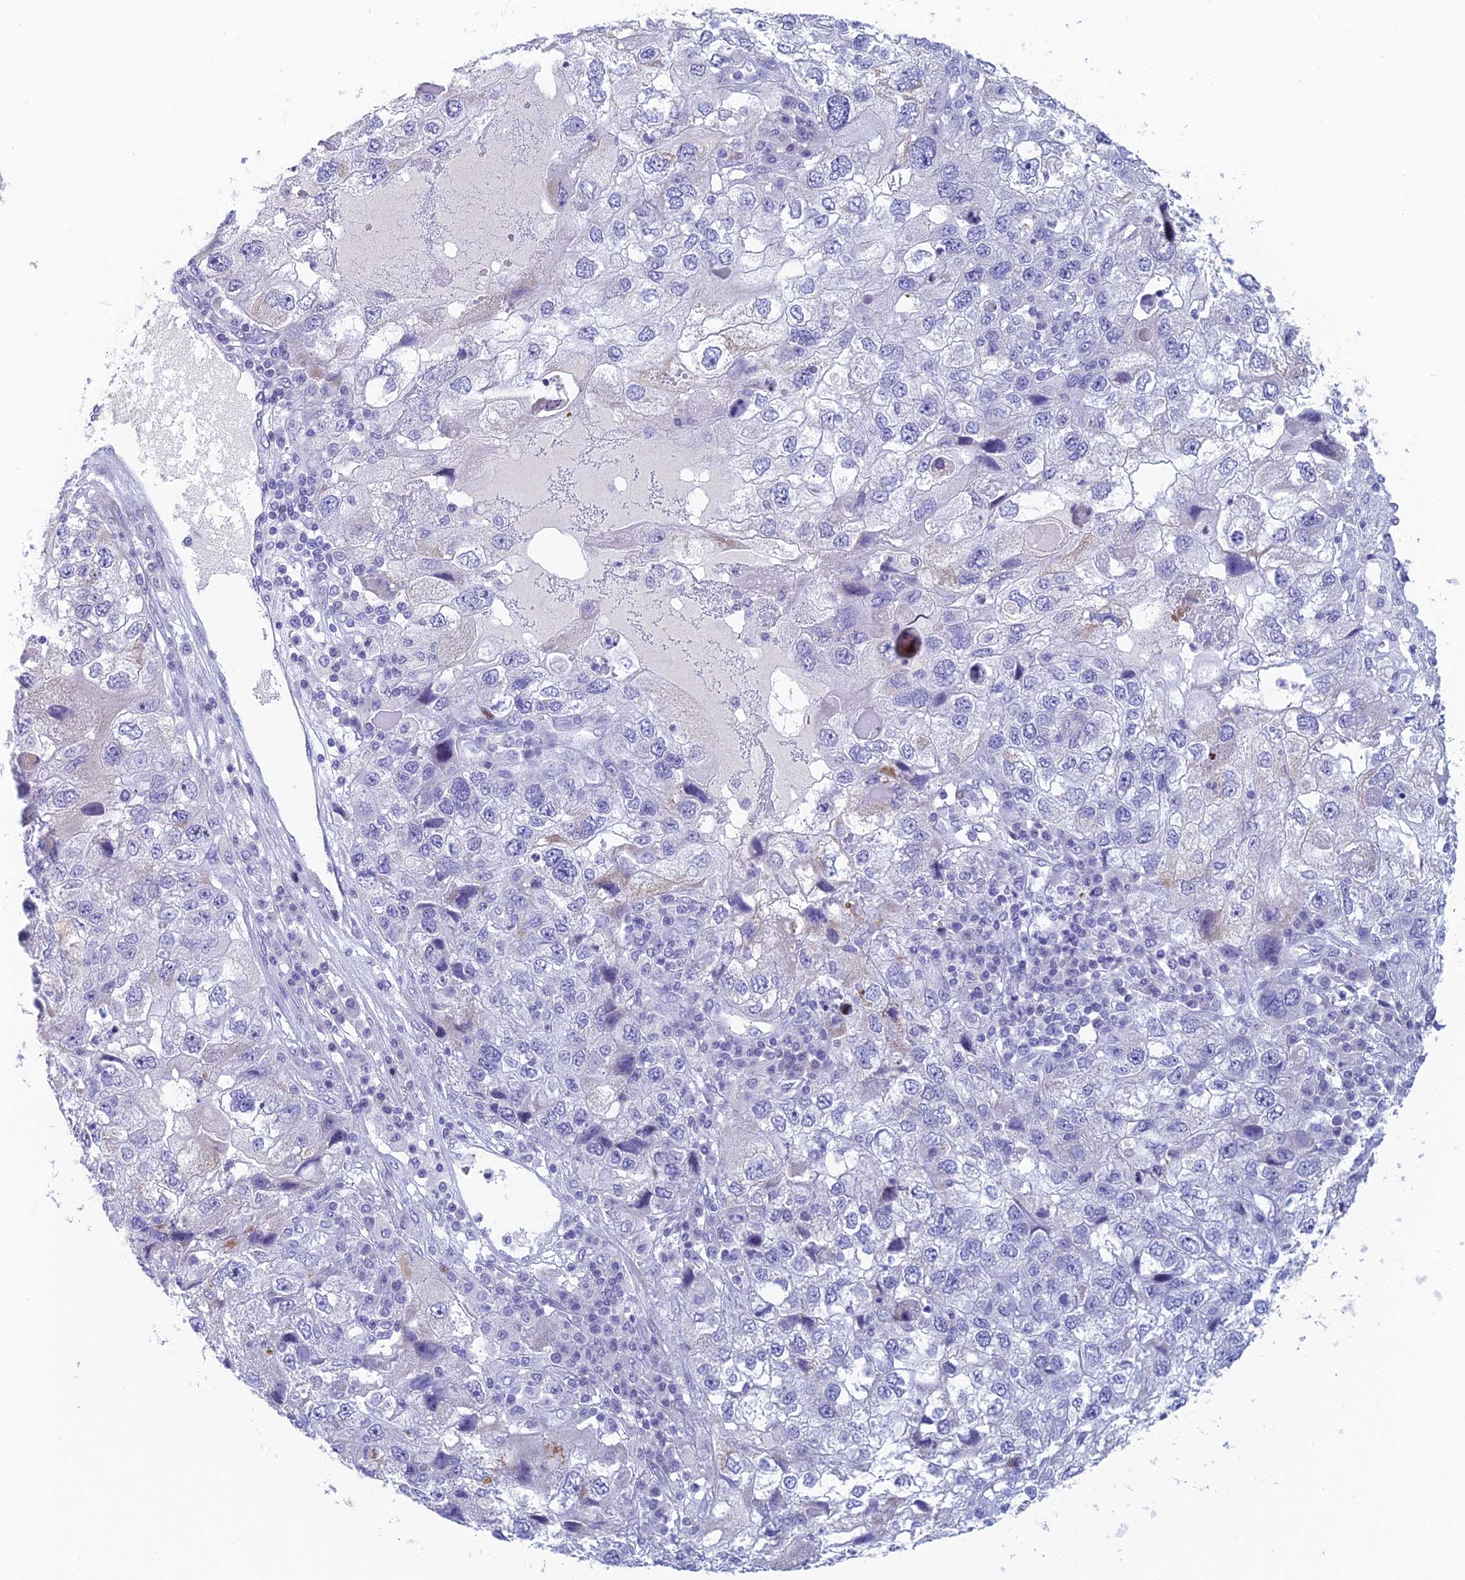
{"staining": {"intensity": "negative", "quantity": "none", "location": "none"}, "tissue": "endometrial cancer", "cell_type": "Tumor cells", "image_type": "cancer", "snomed": [{"axis": "morphology", "description": "Adenocarcinoma, NOS"}, {"axis": "topography", "description": "Endometrium"}], "caption": "Tumor cells are negative for brown protein staining in endometrial adenocarcinoma.", "gene": "REXO5", "patient": {"sex": "female", "age": 49}}